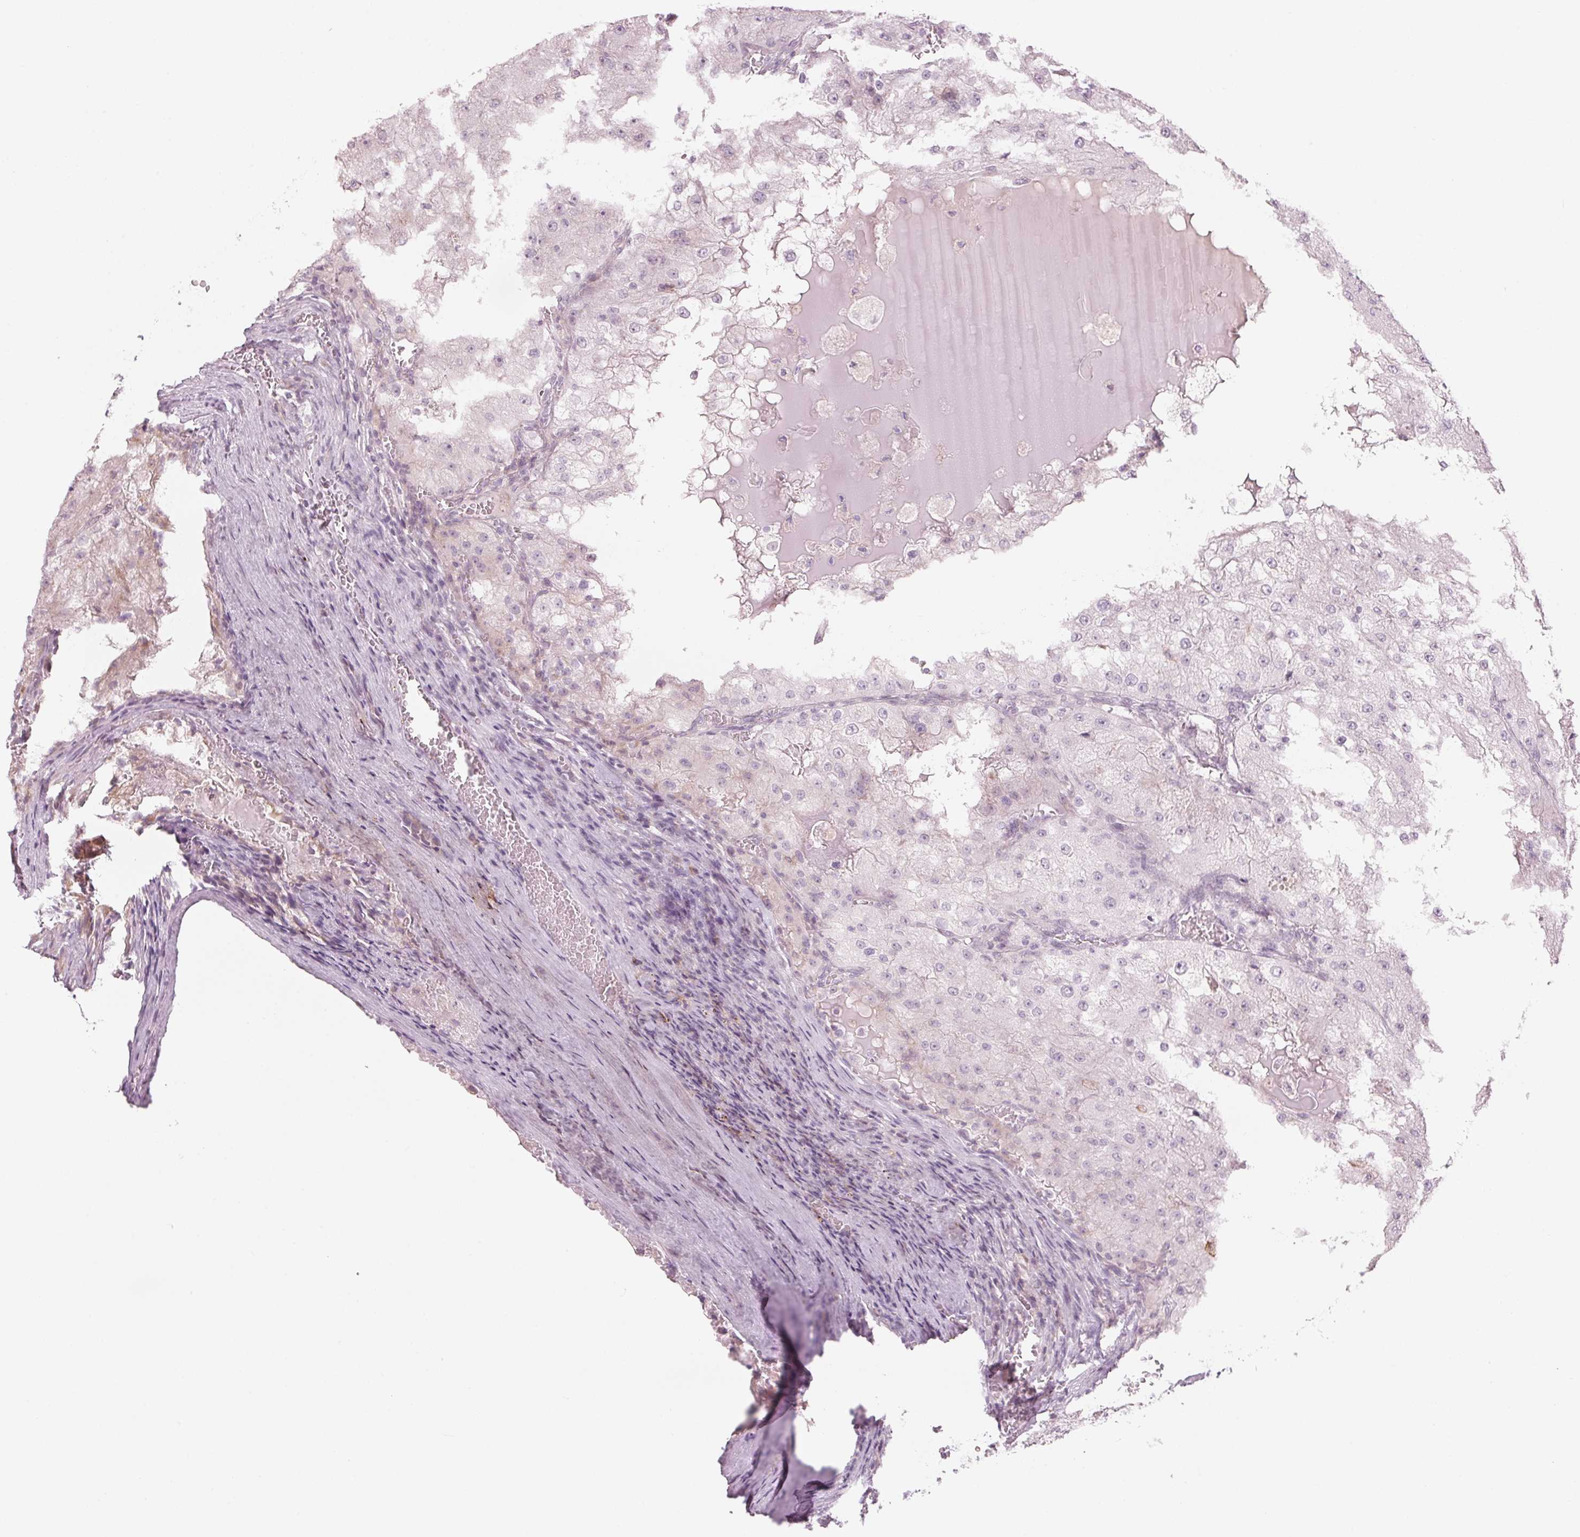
{"staining": {"intensity": "negative", "quantity": "none", "location": "none"}, "tissue": "renal cancer", "cell_type": "Tumor cells", "image_type": "cancer", "snomed": [{"axis": "morphology", "description": "Adenocarcinoma, NOS"}, {"axis": "topography", "description": "Kidney"}], "caption": "The IHC image has no significant staining in tumor cells of renal cancer tissue.", "gene": "GNMT", "patient": {"sex": "female", "age": 74}}